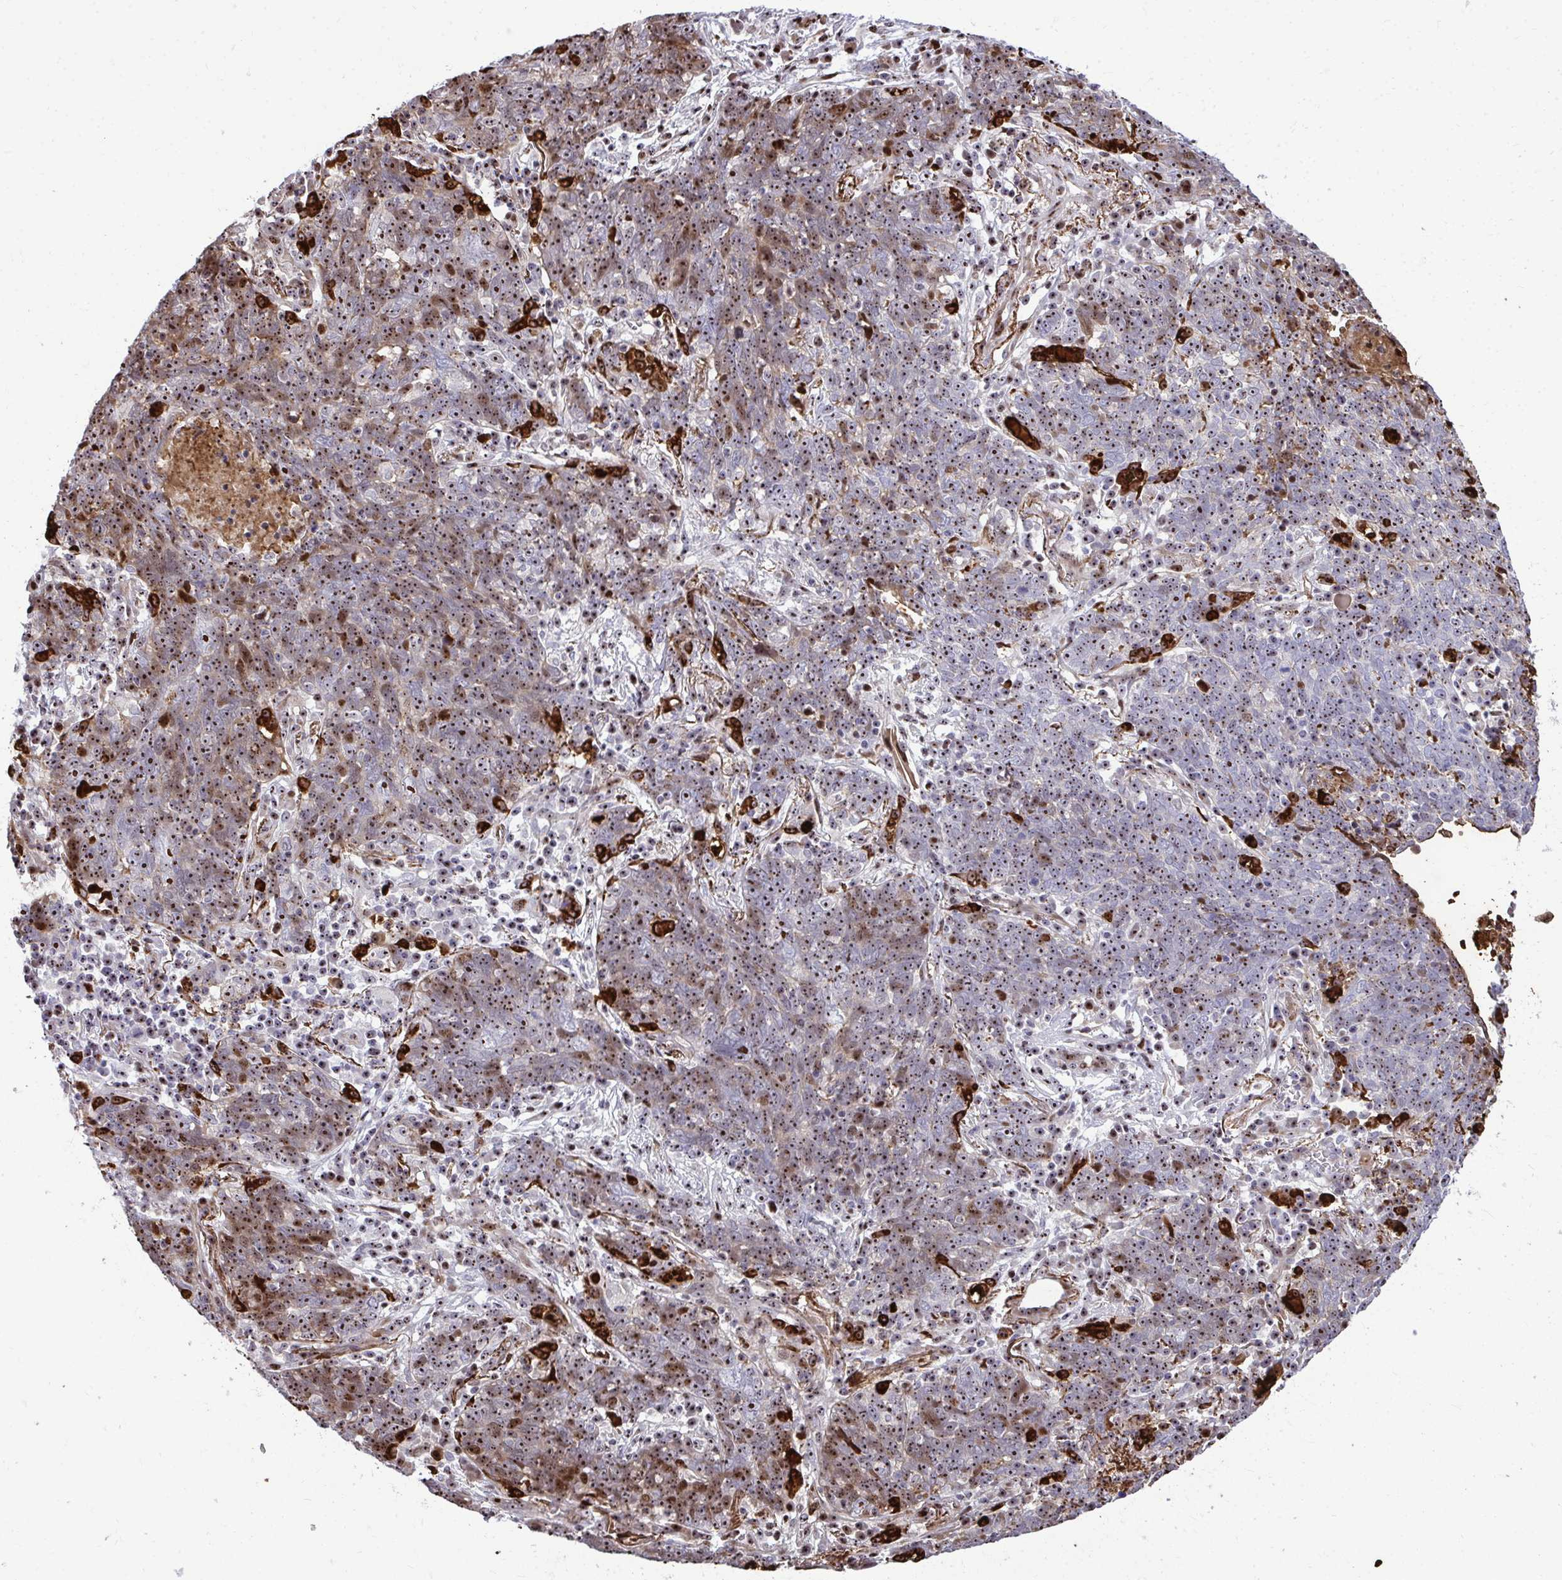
{"staining": {"intensity": "moderate", "quantity": ">75%", "location": "nuclear"}, "tissue": "lung cancer", "cell_type": "Tumor cells", "image_type": "cancer", "snomed": [{"axis": "morphology", "description": "Squamous cell carcinoma, NOS"}, {"axis": "topography", "description": "Lung"}], "caption": "Immunohistochemical staining of human lung cancer (squamous cell carcinoma) shows medium levels of moderate nuclear protein staining in about >75% of tumor cells.", "gene": "DLX4", "patient": {"sex": "female", "age": 72}}